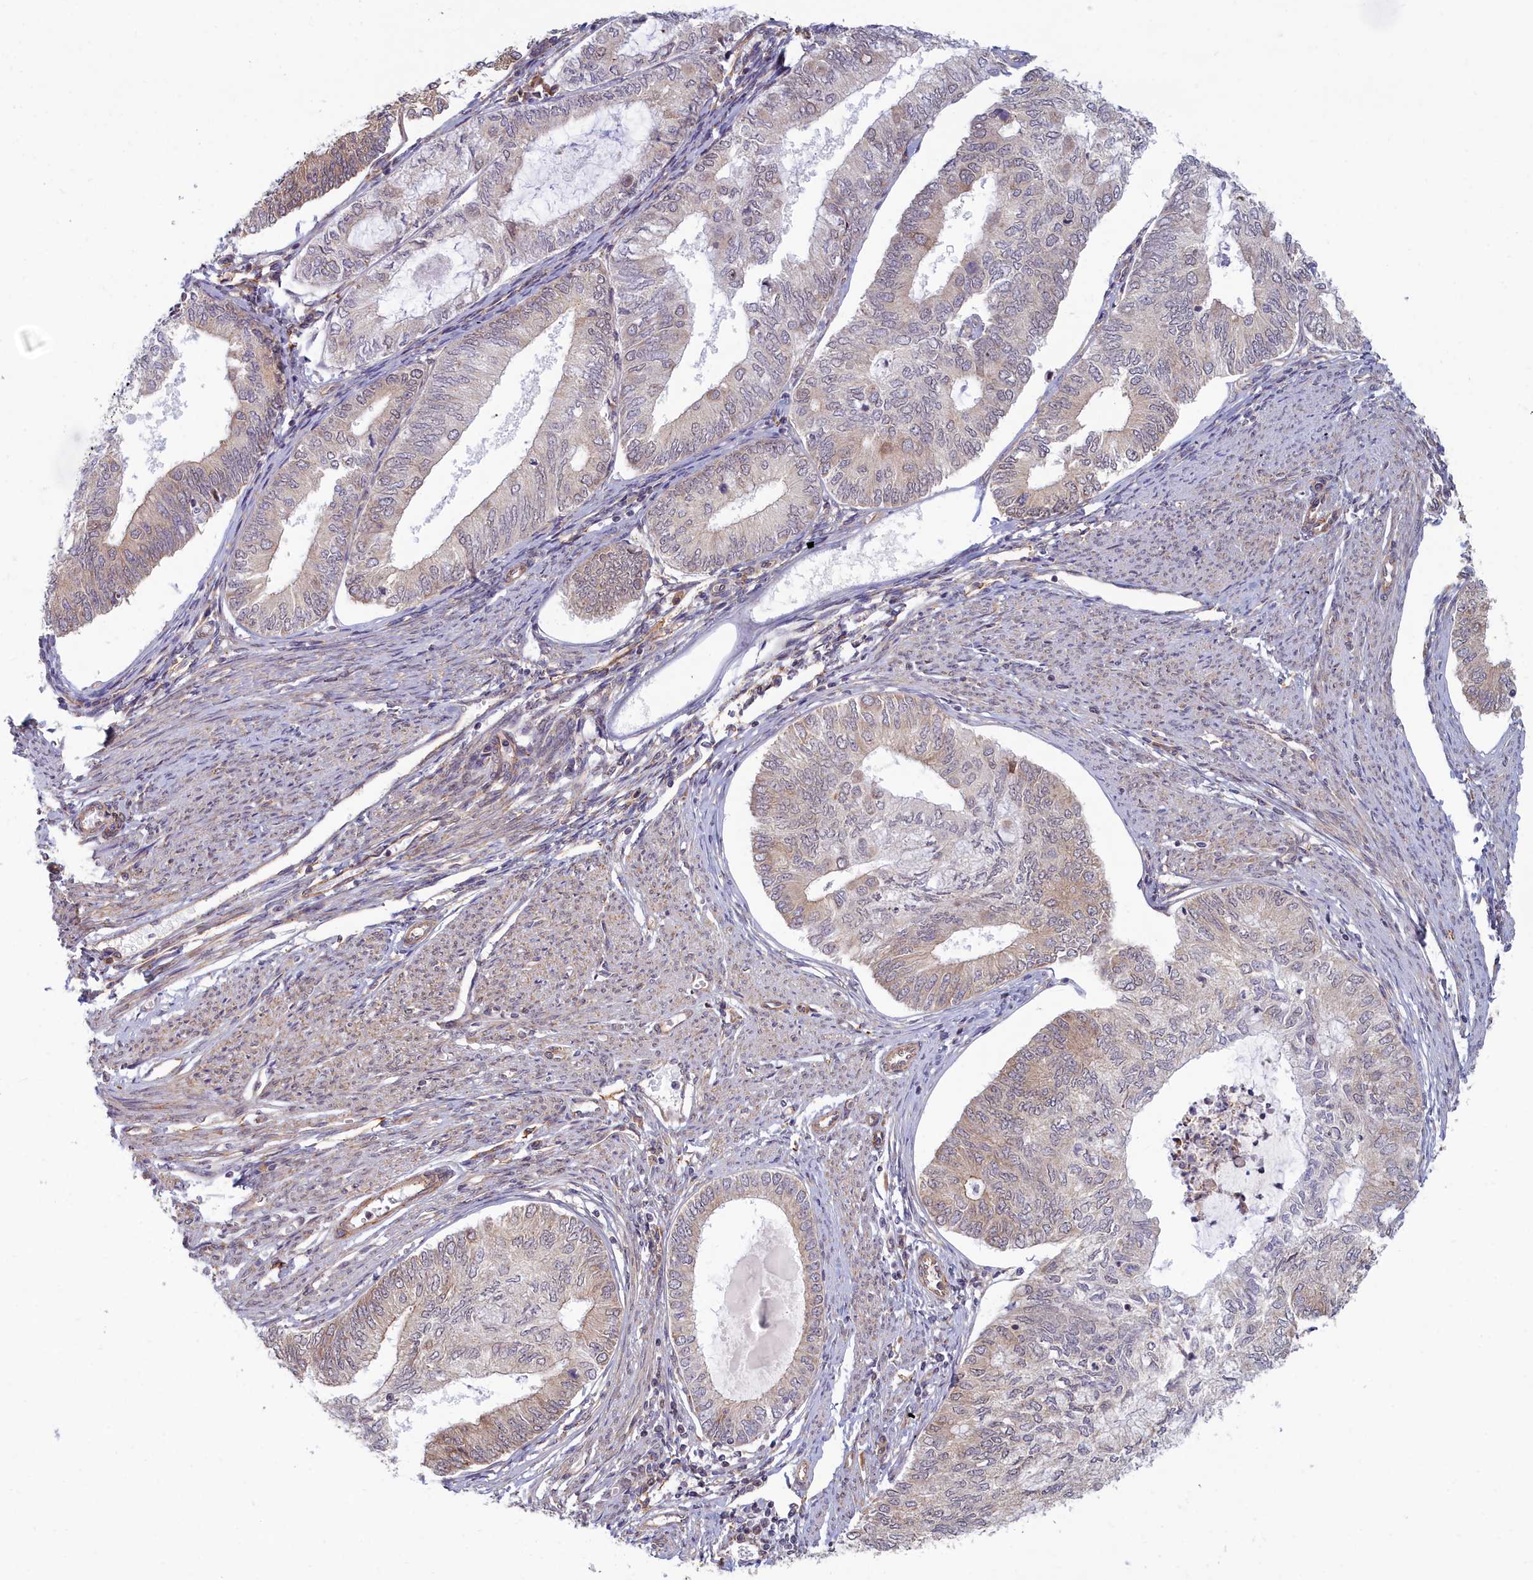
{"staining": {"intensity": "weak", "quantity": "<25%", "location": "cytoplasmic/membranous"}, "tissue": "endometrial cancer", "cell_type": "Tumor cells", "image_type": "cancer", "snomed": [{"axis": "morphology", "description": "Adenocarcinoma, NOS"}, {"axis": "topography", "description": "Endometrium"}], "caption": "Tumor cells show no significant positivity in endometrial cancer (adenocarcinoma).", "gene": "MAK16", "patient": {"sex": "female", "age": 68}}